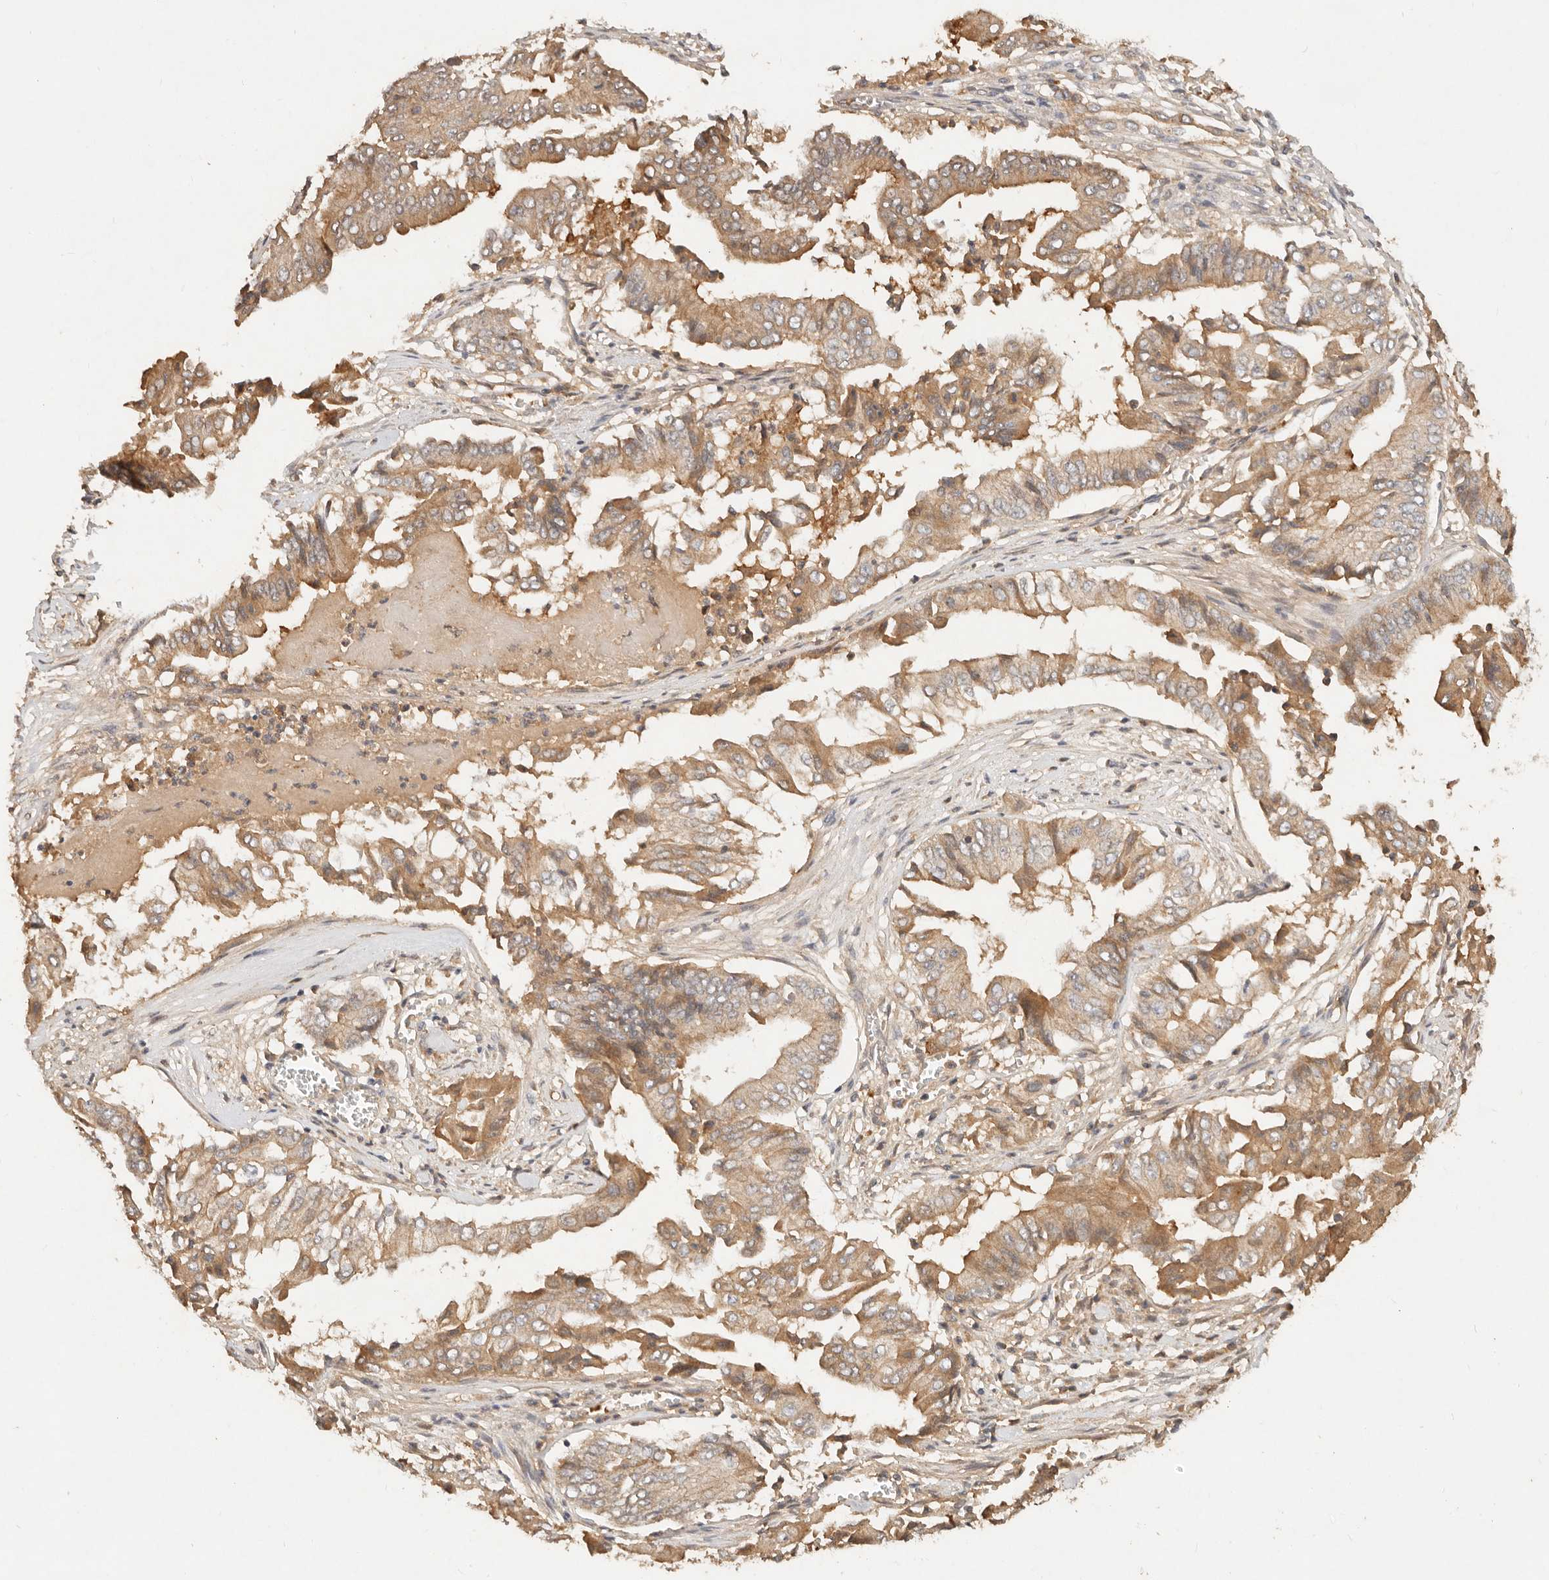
{"staining": {"intensity": "moderate", "quantity": ">75%", "location": "cytoplasmic/membranous"}, "tissue": "pancreatic cancer", "cell_type": "Tumor cells", "image_type": "cancer", "snomed": [{"axis": "morphology", "description": "Adenocarcinoma, NOS"}, {"axis": "topography", "description": "Pancreas"}], "caption": "Pancreatic cancer (adenocarcinoma) stained with a brown dye reveals moderate cytoplasmic/membranous positive staining in about >75% of tumor cells.", "gene": "FREM2", "patient": {"sex": "female", "age": 77}}